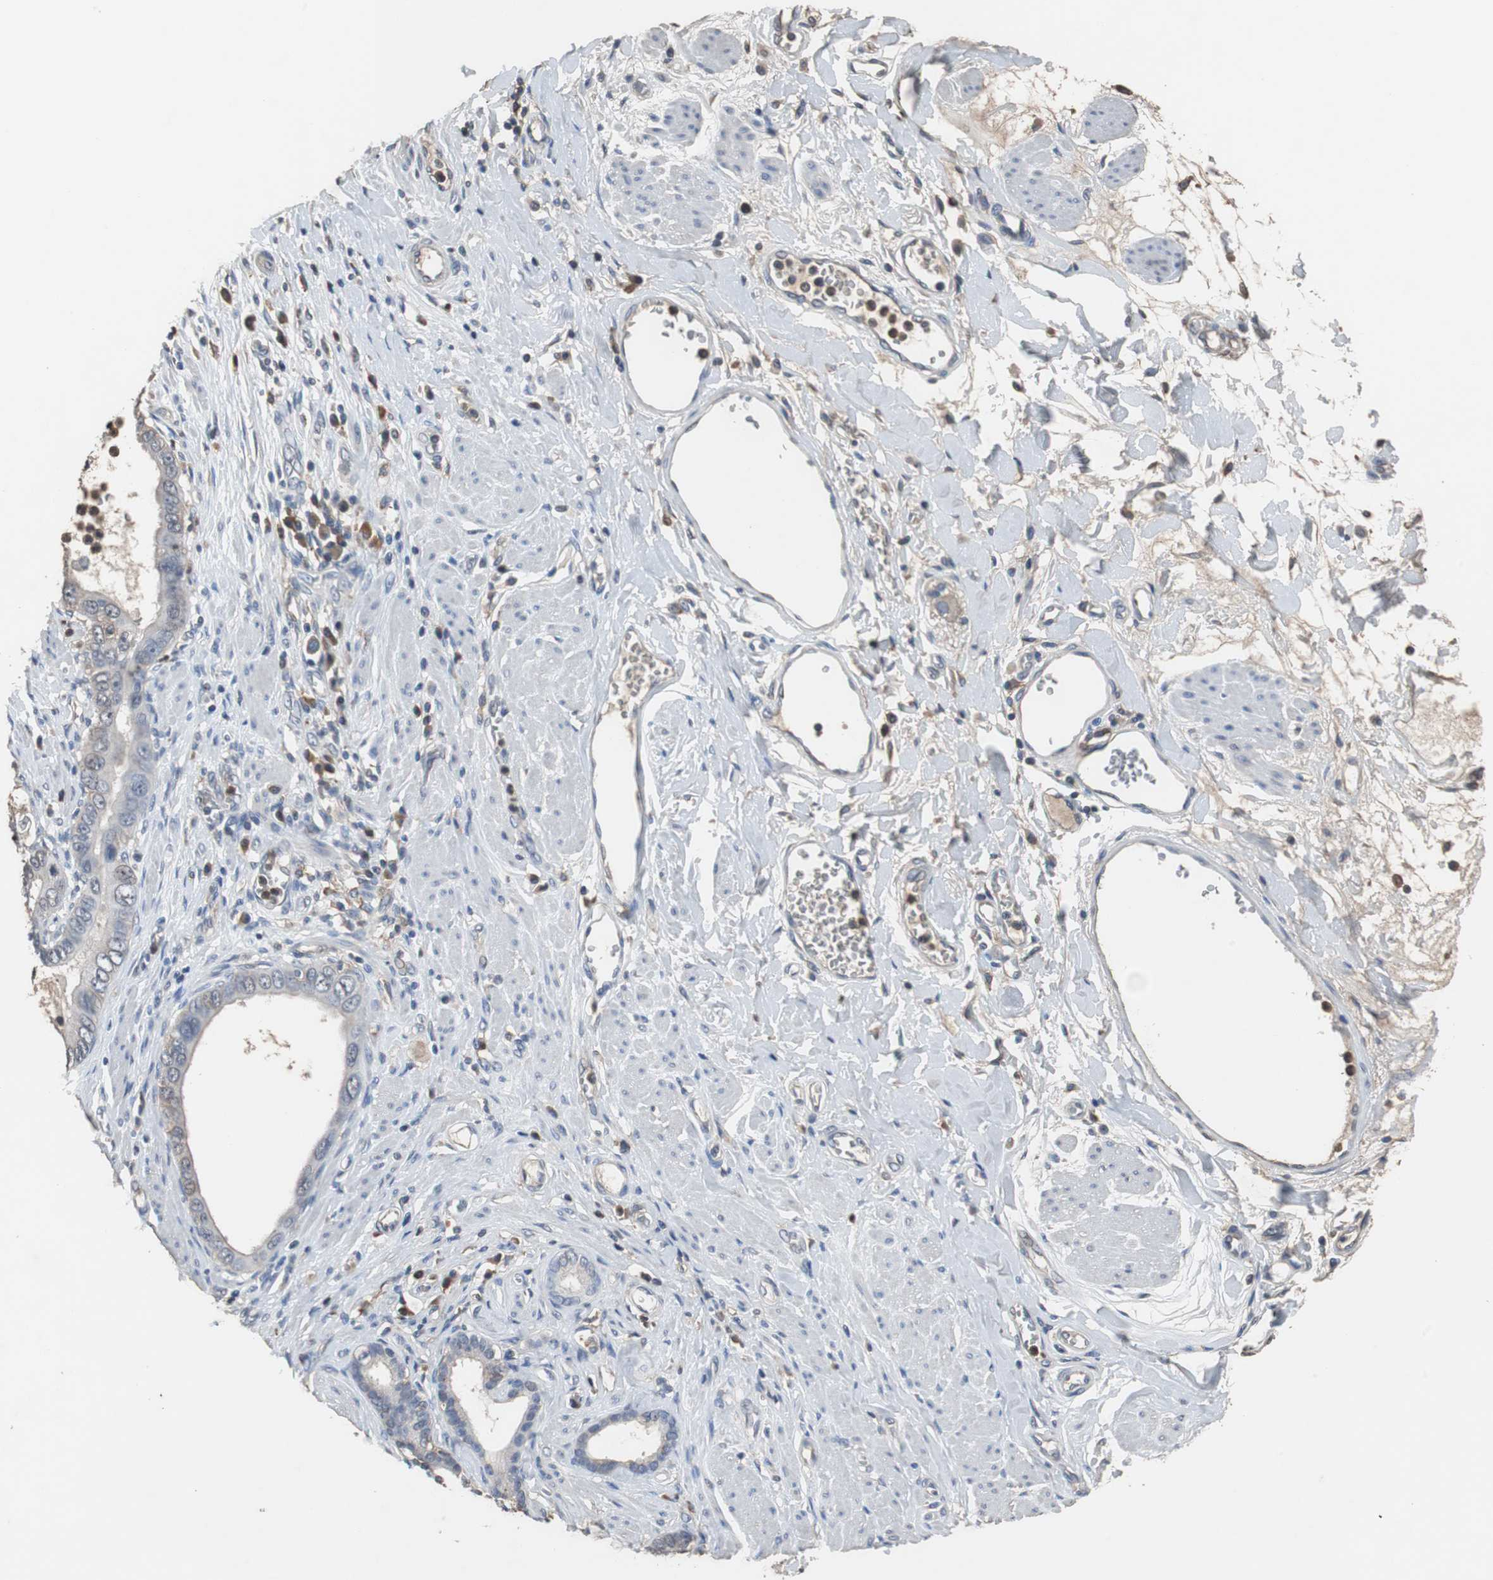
{"staining": {"intensity": "weak", "quantity": "25%-75%", "location": "cytoplasmic/membranous"}, "tissue": "pancreatic cancer", "cell_type": "Tumor cells", "image_type": "cancer", "snomed": [{"axis": "morphology", "description": "Normal tissue, NOS"}, {"axis": "topography", "description": "Lymph node"}], "caption": "This is a histology image of immunohistochemistry staining of pancreatic cancer, which shows weak expression in the cytoplasmic/membranous of tumor cells.", "gene": "SCIMP", "patient": {"sex": "male", "age": 50}}